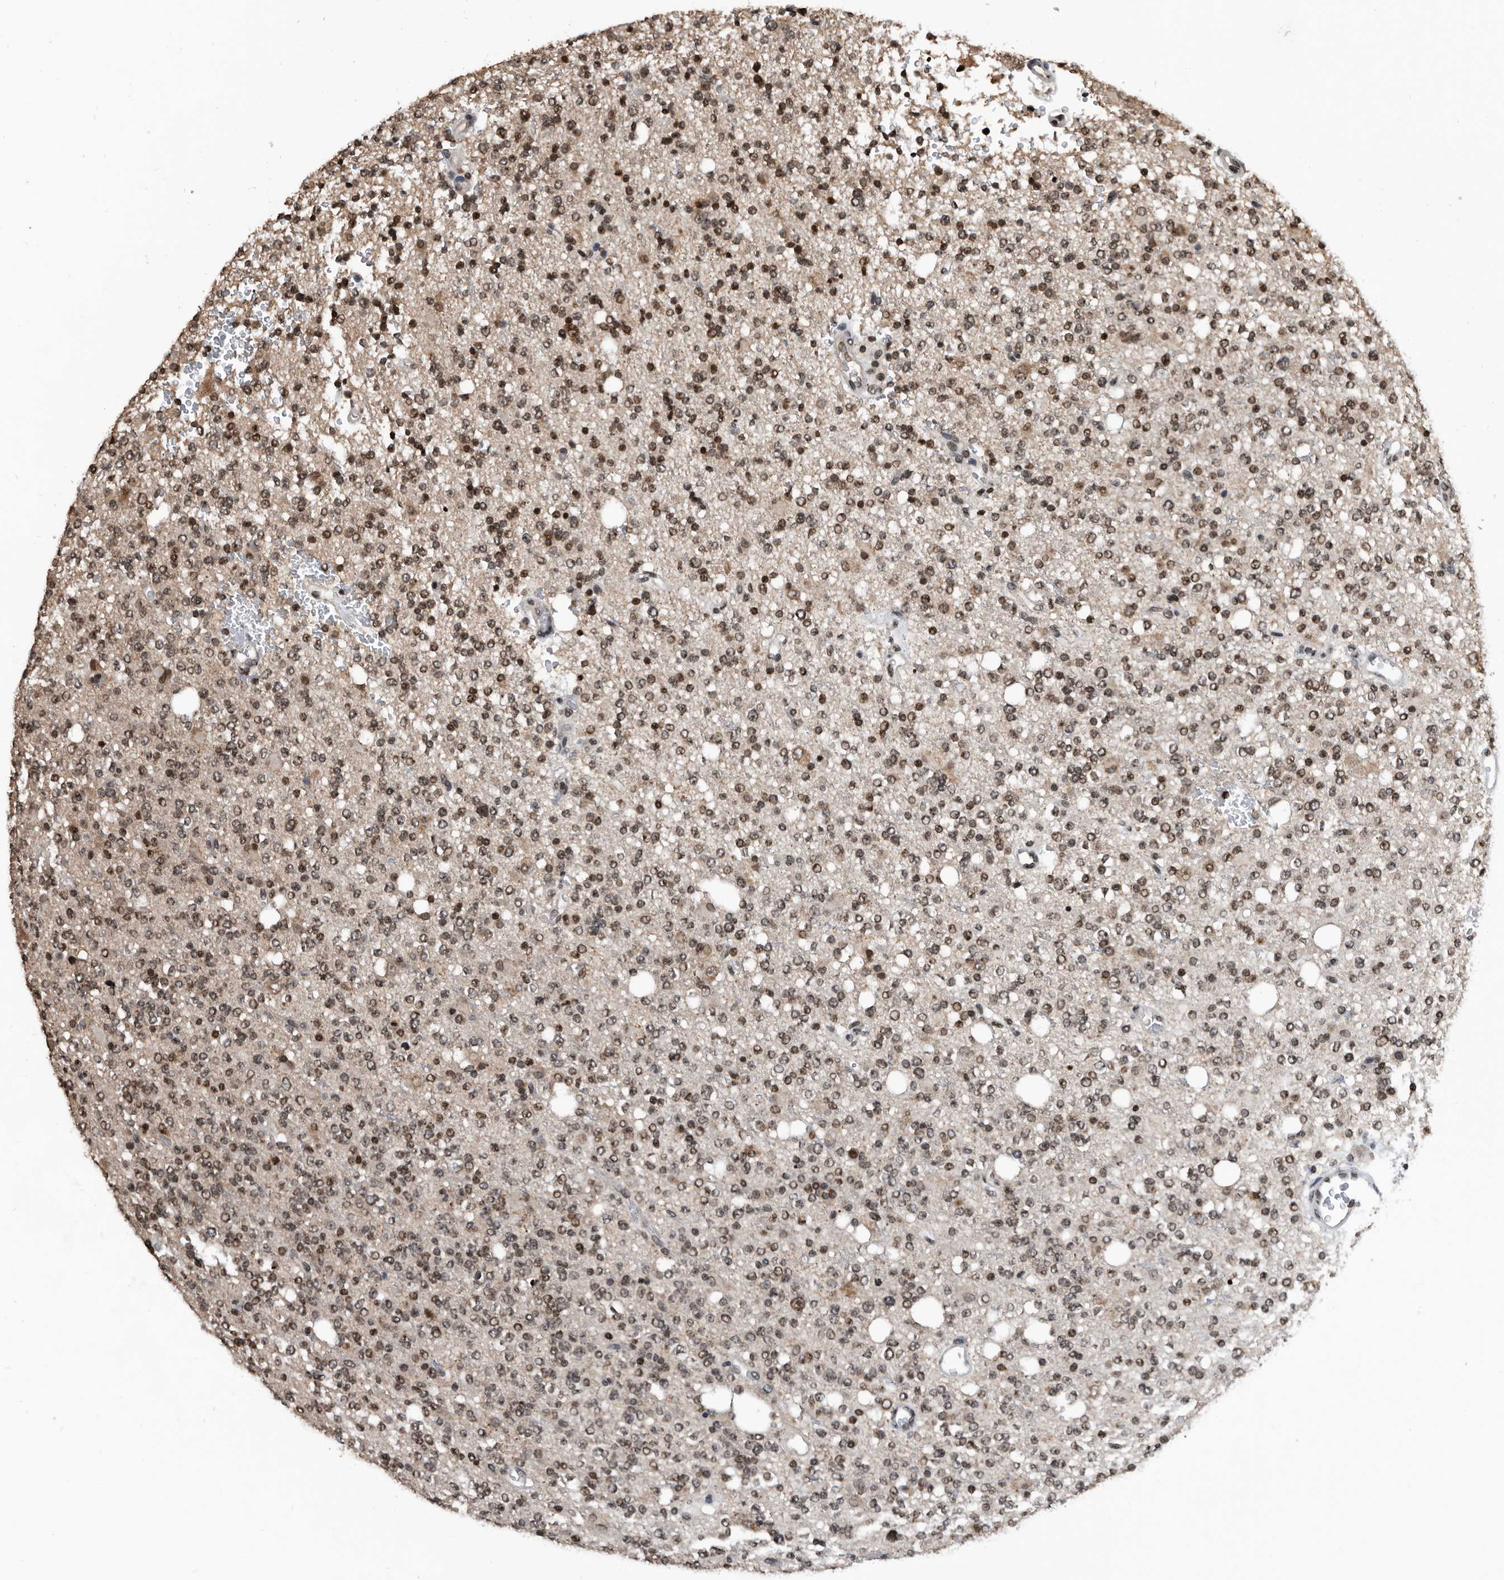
{"staining": {"intensity": "moderate", "quantity": ">75%", "location": "nuclear"}, "tissue": "glioma", "cell_type": "Tumor cells", "image_type": "cancer", "snomed": [{"axis": "morphology", "description": "Glioma, malignant, High grade"}, {"axis": "topography", "description": "Brain"}], "caption": "Moderate nuclear positivity is identified in about >75% of tumor cells in glioma.", "gene": "SNRNP48", "patient": {"sex": "female", "age": 62}}